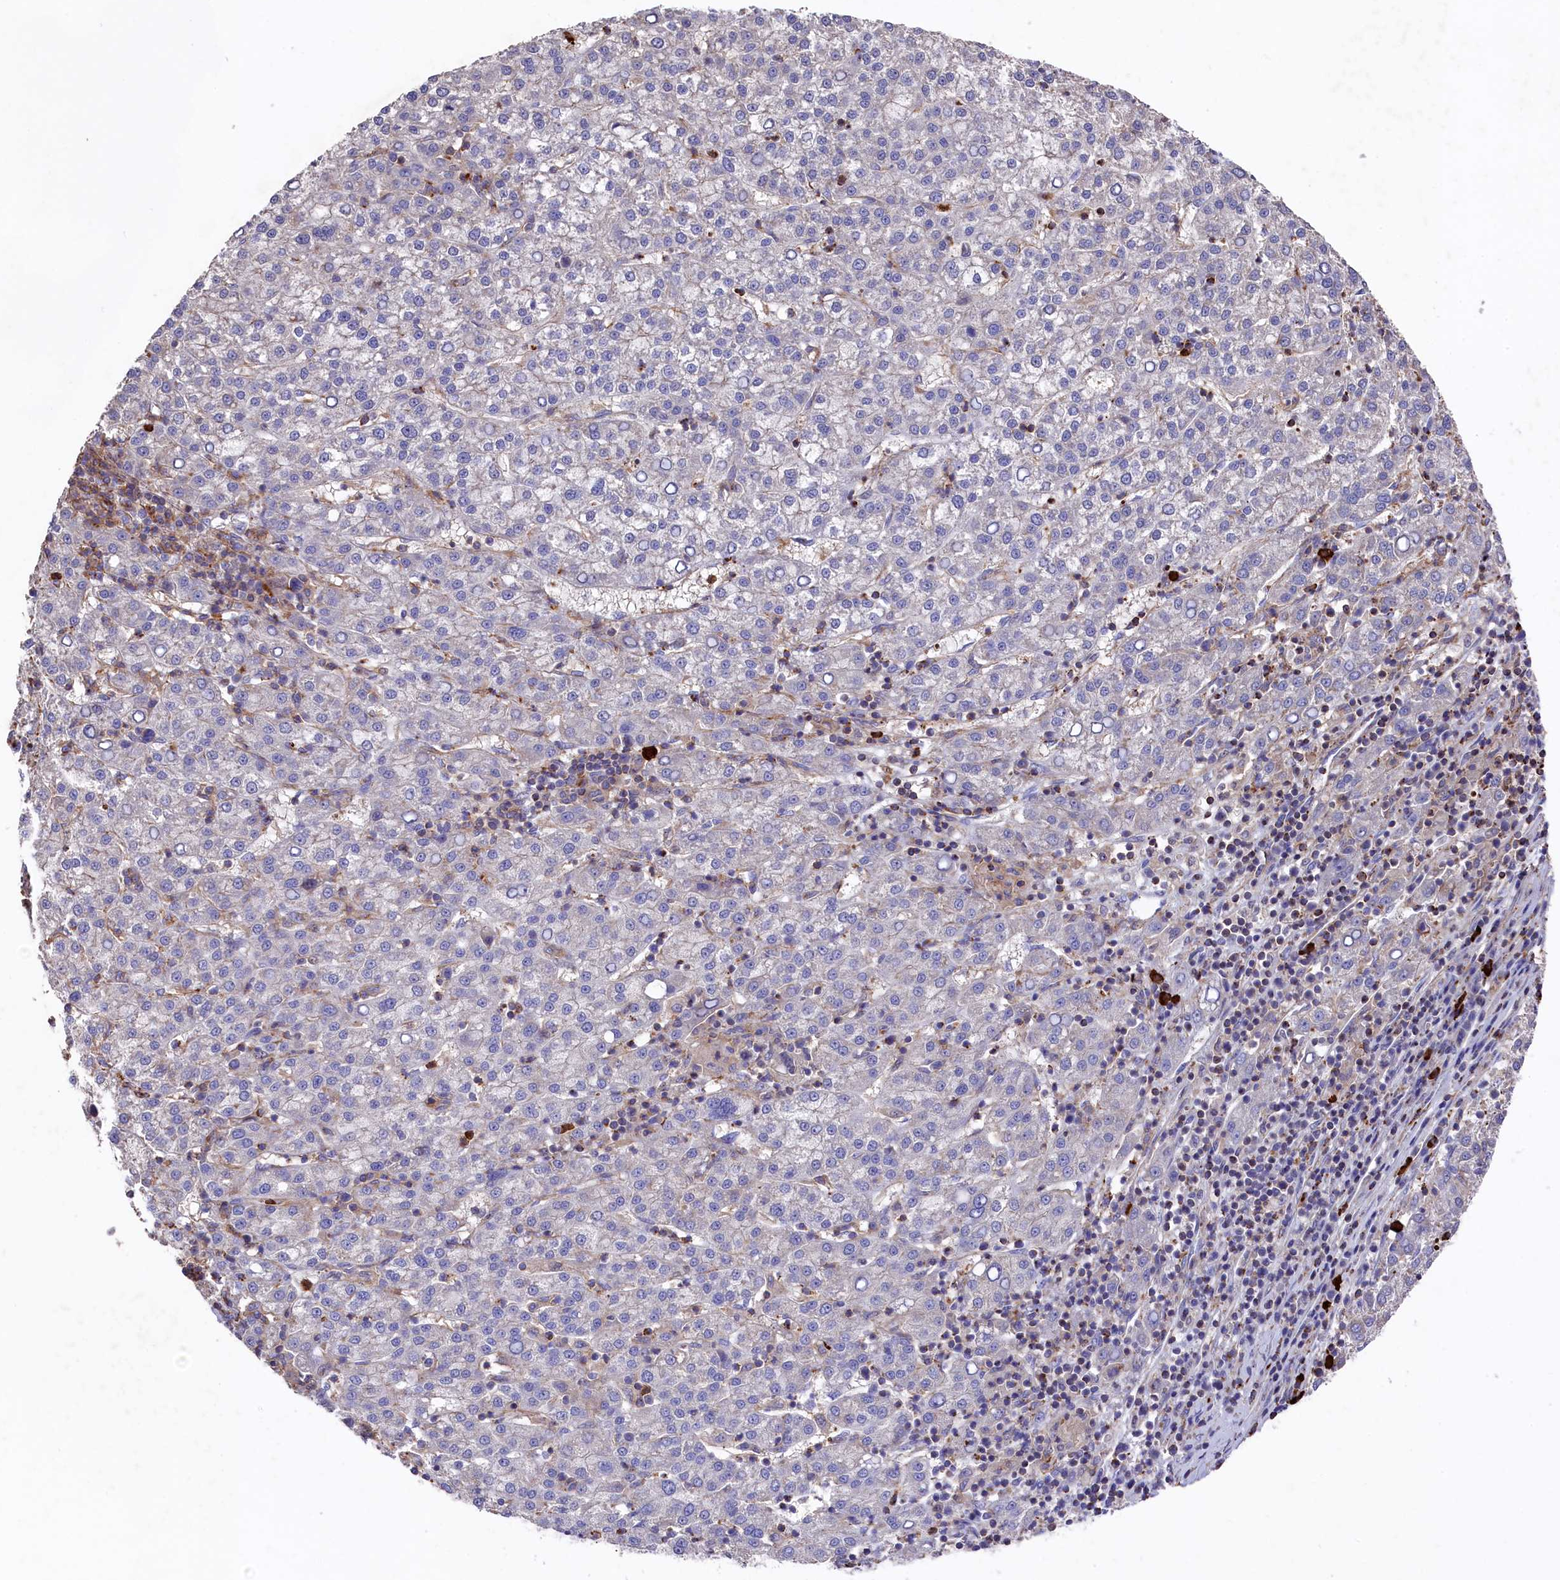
{"staining": {"intensity": "negative", "quantity": "none", "location": "none"}, "tissue": "liver cancer", "cell_type": "Tumor cells", "image_type": "cancer", "snomed": [{"axis": "morphology", "description": "Carcinoma, Hepatocellular, NOS"}, {"axis": "topography", "description": "Liver"}], "caption": "A photomicrograph of human hepatocellular carcinoma (liver) is negative for staining in tumor cells. (DAB (3,3'-diaminobenzidine) immunohistochemistry, high magnification).", "gene": "RAPSN", "patient": {"sex": "female", "age": 58}}